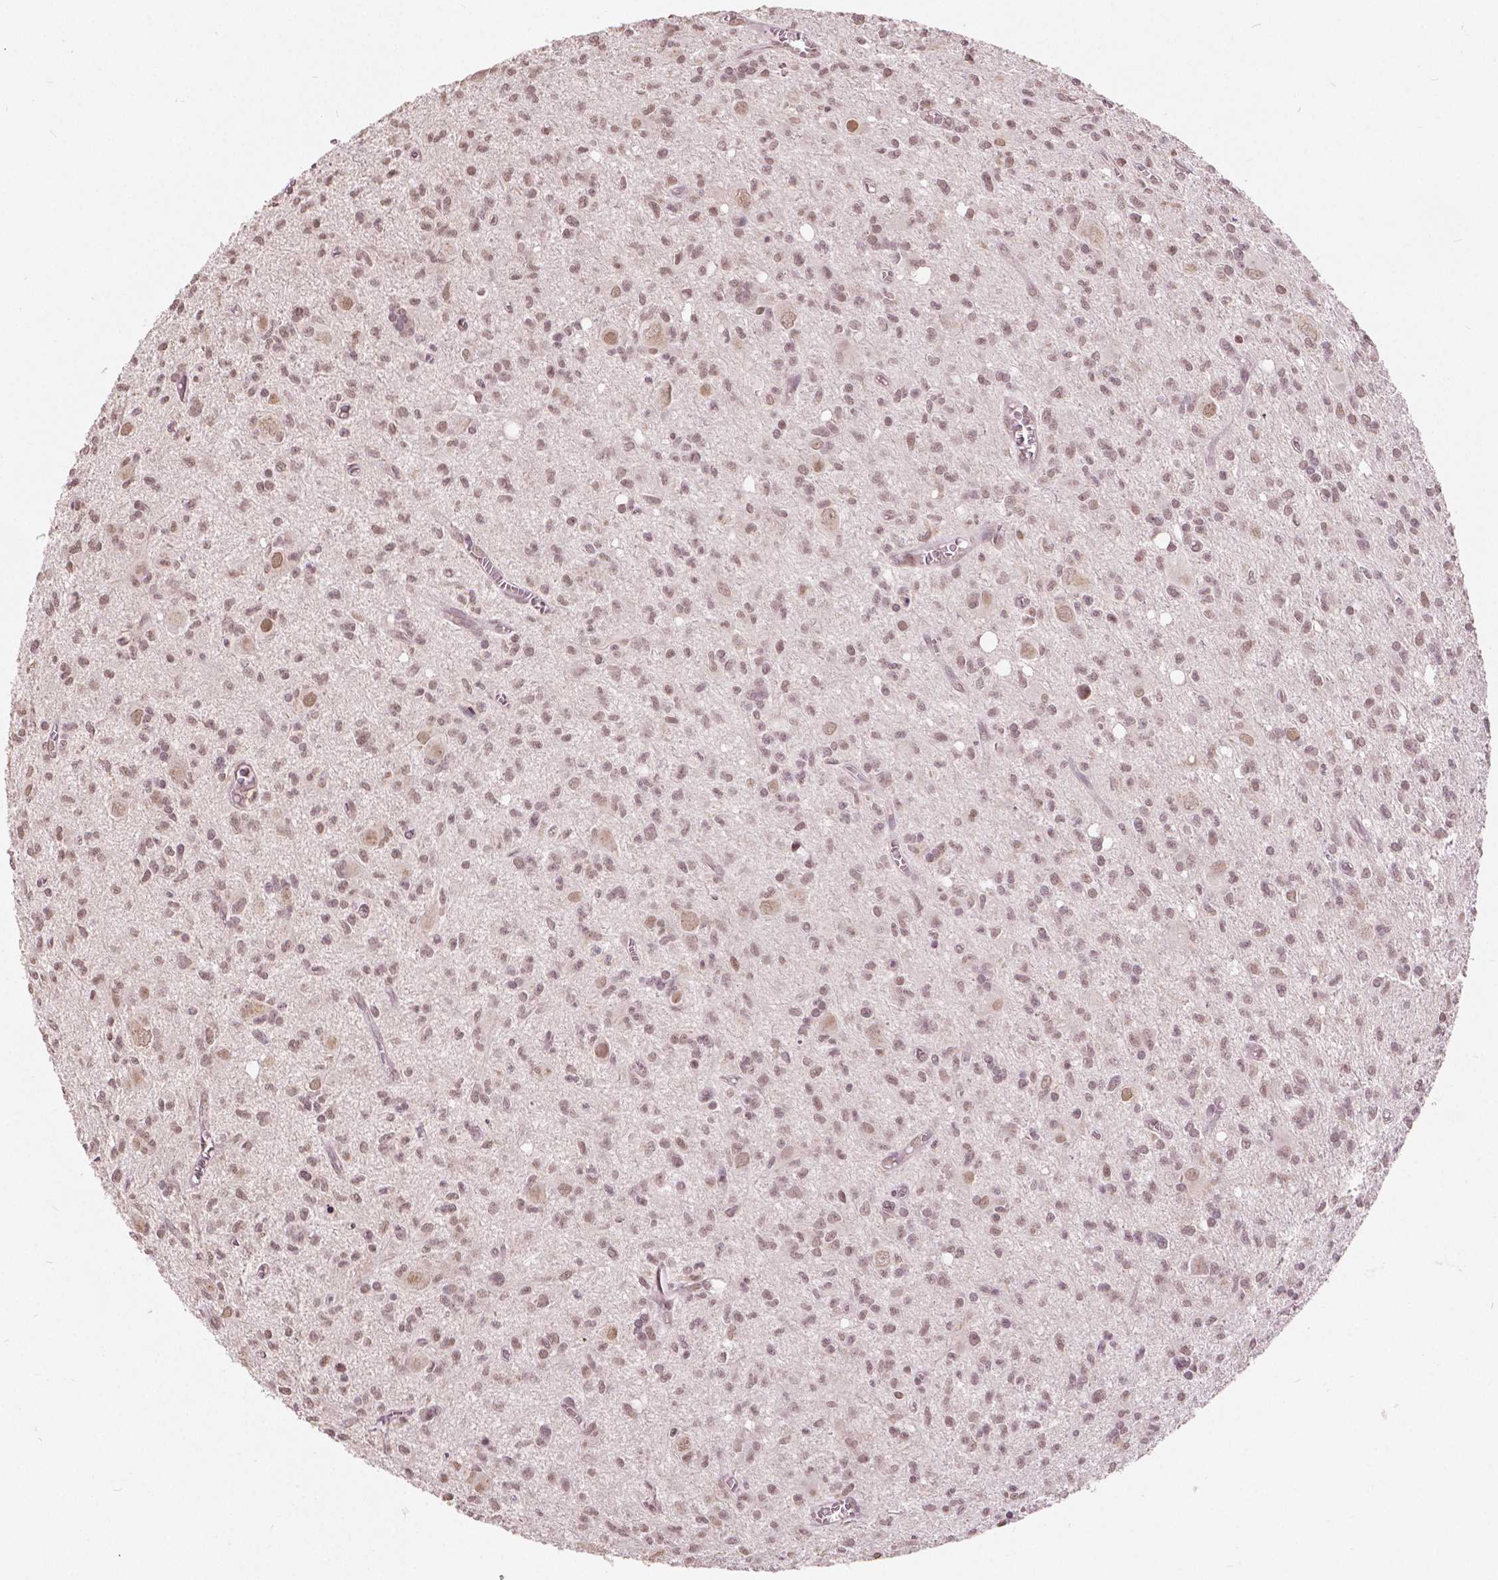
{"staining": {"intensity": "moderate", "quantity": ">75%", "location": "nuclear"}, "tissue": "glioma", "cell_type": "Tumor cells", "image_type": "cancer", "snomed": [{"axis": "morphology", "description": "Glioma, malignant, Low grade"}, {"axis": "topography", "description": "Brain"}], "caption": "The immunohistochemical stain highlights moderate nuclear staining in tumor cells of malignant low-grade glioma tissue.", "gene": "HOXA10", "patient": {"sex": "male", "age": 64}}